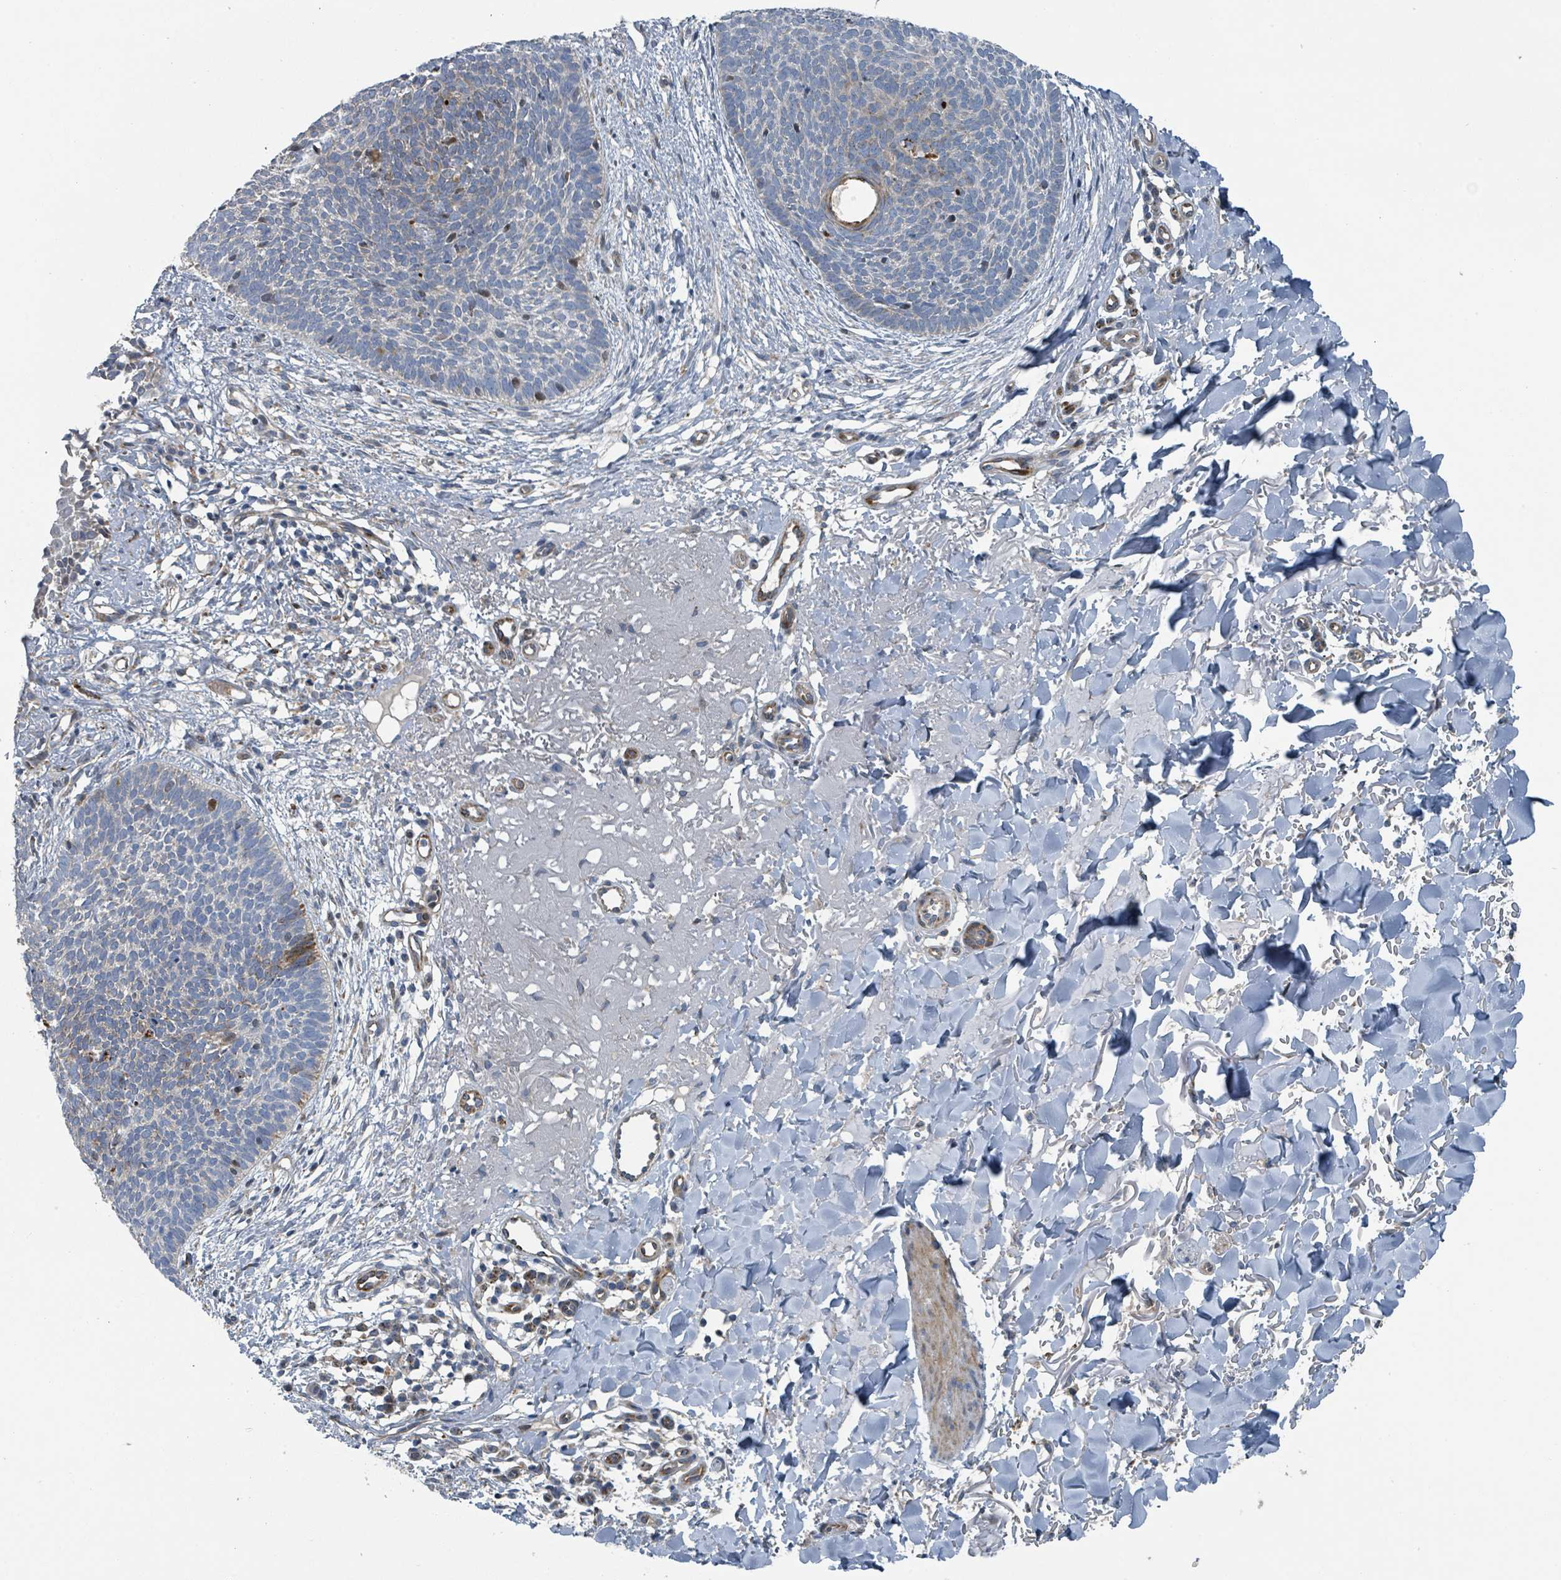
{"staining": {"intensity": "negative", "quantity": "none", "location": "none"}, "tissue": "skin cancer", "cell_type": "Tumor cells", "image_type": "cancer", "snomed": [{"axis": "morphology", "description": "Basal cell carcinoma"}, {"axis": "topography", "description": "Skin"}], "caption": "DAB (3,3'-diaminobenzidine) immunohistochemical staining of skin basal cell carcinoma exhibits no significant expression in tumor cells.", "gene": "DIPK2A", "patient": {"sex": "male", "age": 84}}